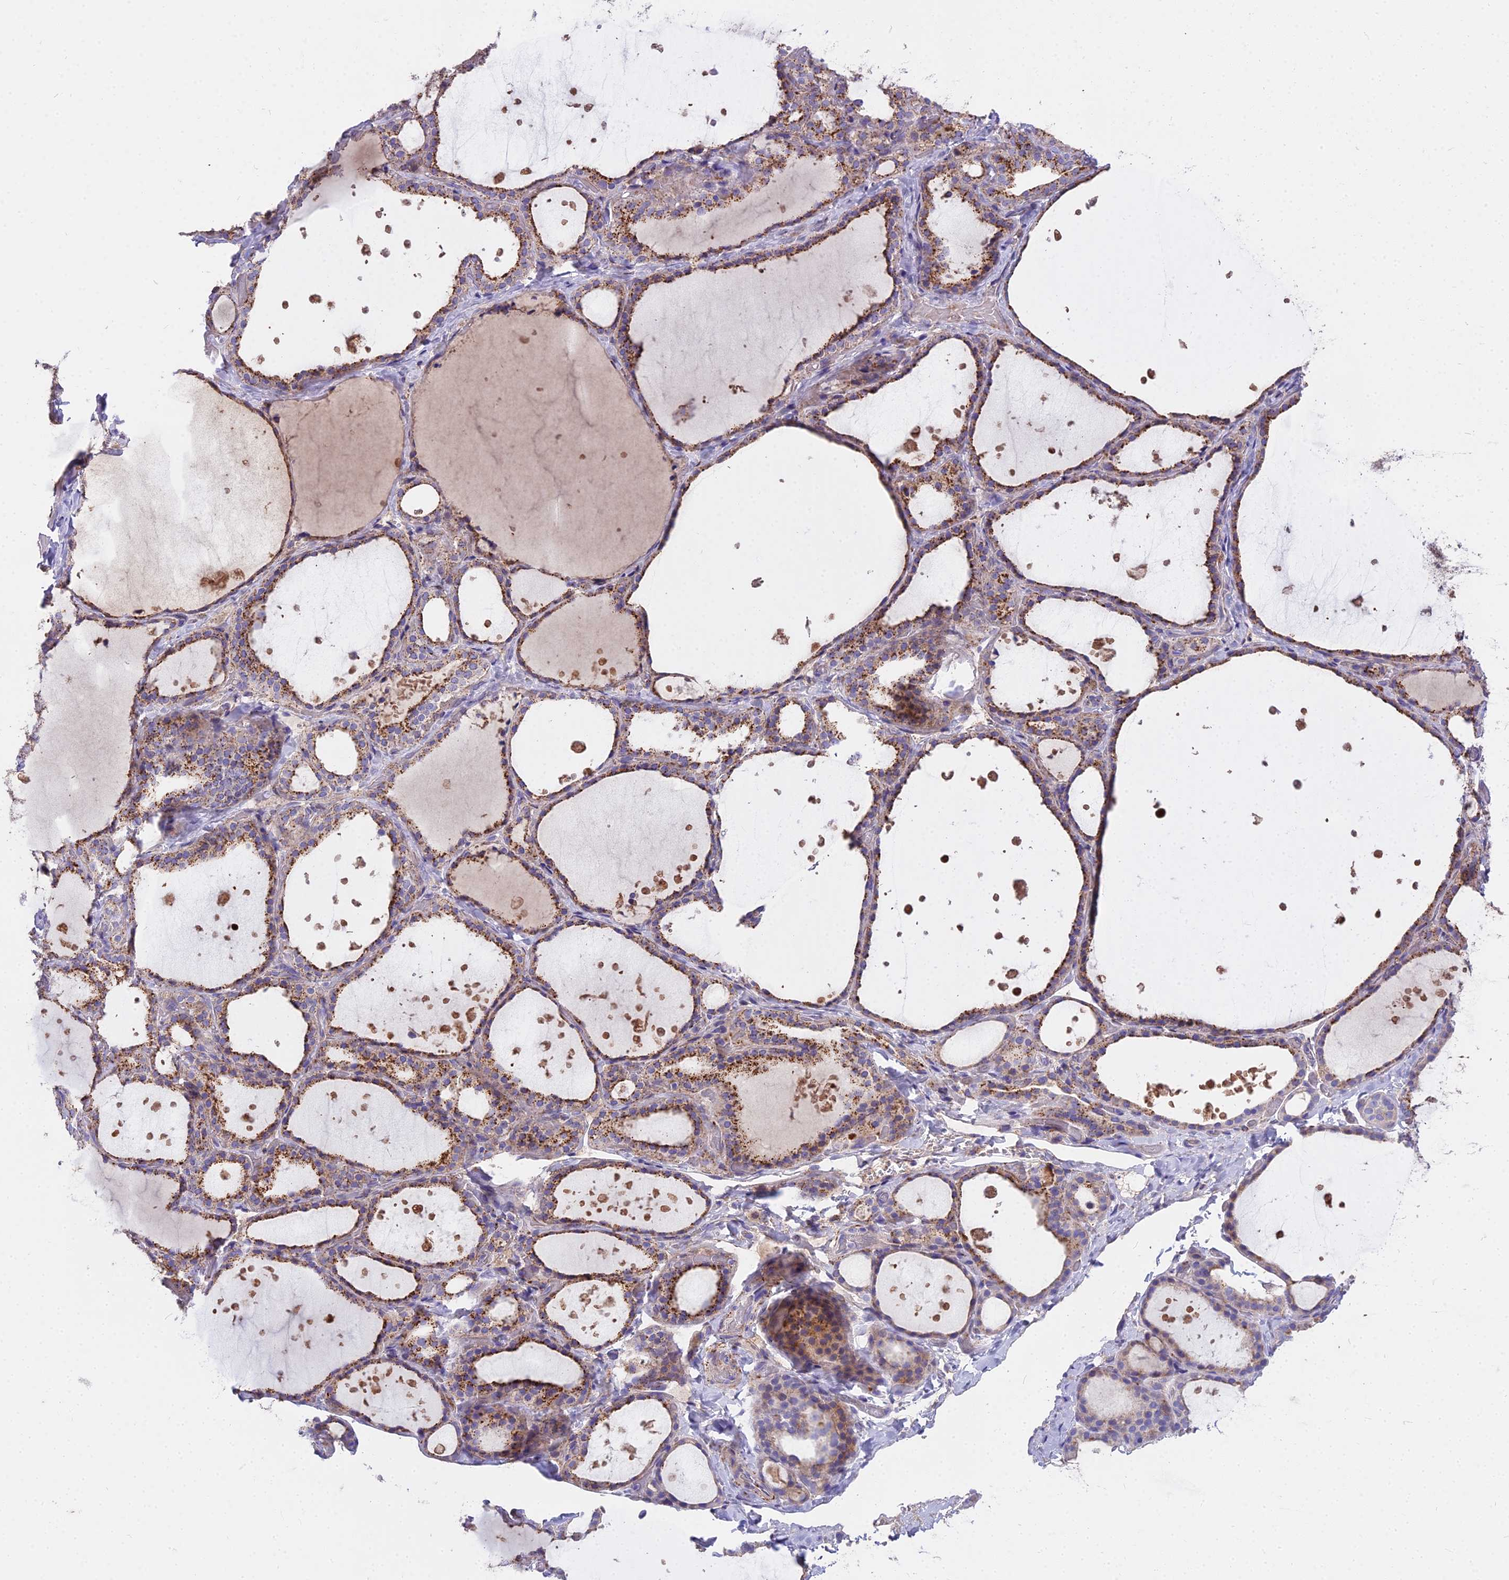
{"staining": {"intensity": "moderate", "quantity": ">75%", "location": "cytoplasmic/membranous"}, "tissue": "thyroid gland", "cell_type": "Glandular cells", "image_type": "normal", "snomed": [{"axis": "morphology", "description": "Normal tissue, NOS"}, {"axis": "topography", "description": "Thyroid gland"}], "caption": "Immunohistochemistry (IHC) image of unremarkable thyroid gland stained for a protein (brown), which demonstrates medium levels of moderate cytoplasmic/membranous expression in about >75% of glandular cells.", "gene": "FRMPD1", "patient": {"sex": "female", "age": 44}}